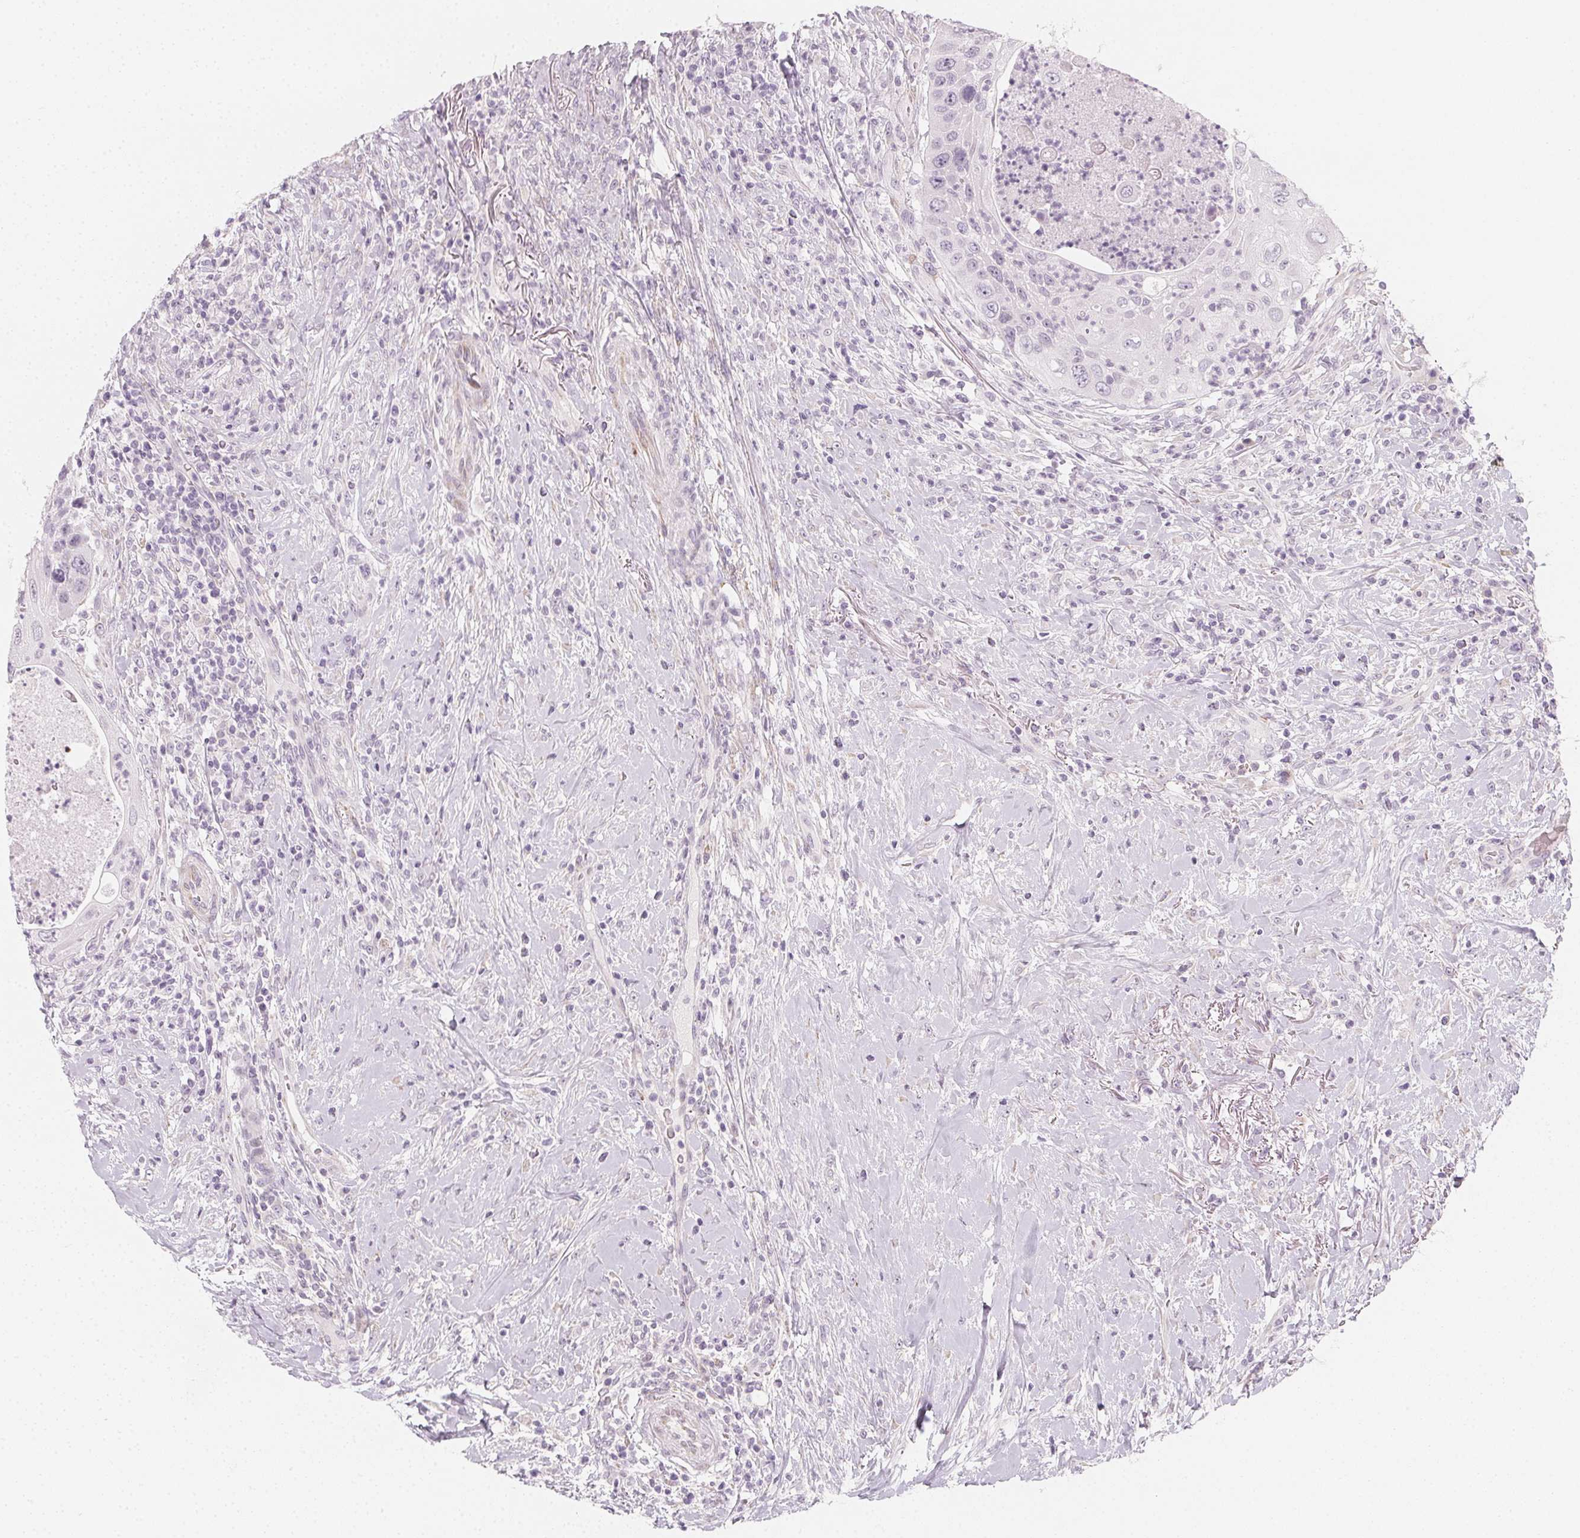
{"staining": {"intensity": "negative", "quantity": "none", "location": "none"}, "tissue": "head and neck cancer", "cell_type": "Tumor cells", "image_type": "cancer", "snomed": [{"axis": "morphology", "description": "Squamous cell carcinoma, NOS"}, {"axis": "topography", "description": "Head-Neck"}], "caption": "This is an IHC photomicrograph of human squamous cell carcinoma (head and neck). There is no staining in tumor cells.", "gene": "CCDC96", "patient": {"sex": "male", "age": 69}}